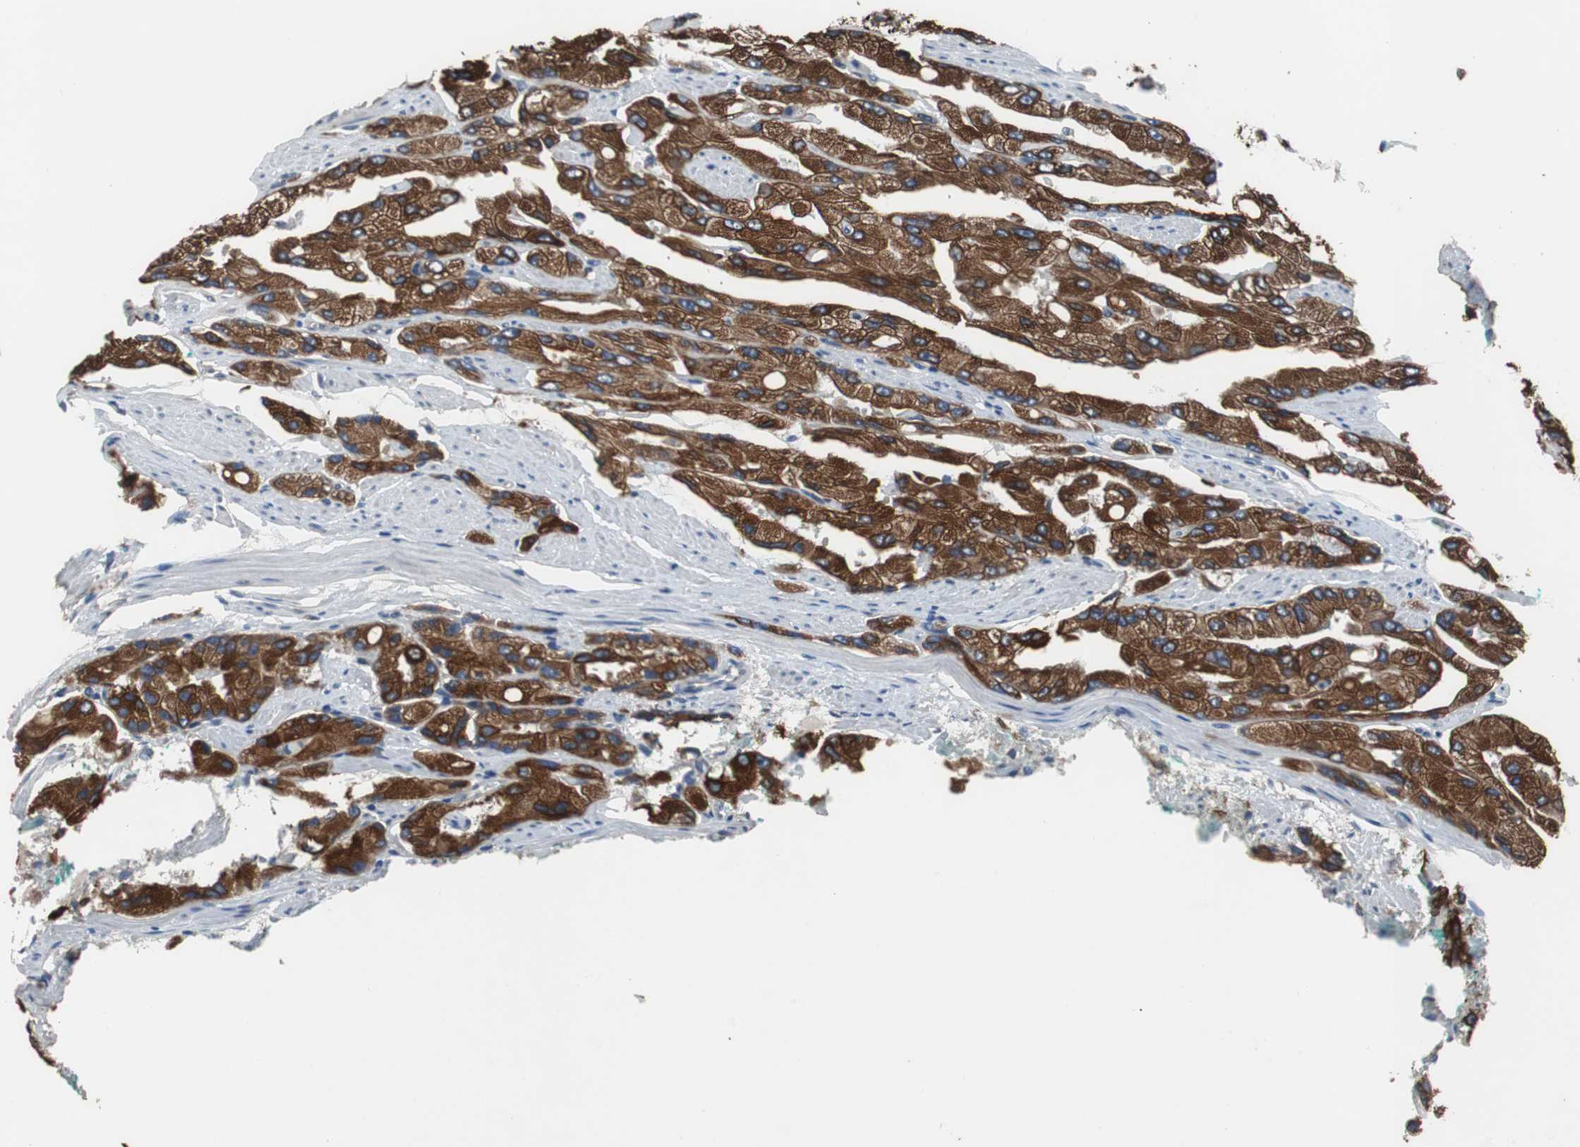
{"staining": {"intensity": "strong", "quantity": ">75%", "location": "cytoplasmic/membranous"}, "tissue": "prostate cancer", "cell_type": "Tumor cells", "image_type": "cancer", "snomed": [{"axis": "morphology", "description": "Adenocarcinoma, High grade"}, {"axis": "topography", "description": "Prostate"}], "caption": "Human prostate cancer (high-grade adenocarcinoma) stained for a protein (brown) exhibits strong cytoplasmic/membranous positive staining in approximately >75% of tumor cells.", "gene": "USP10", "patient": {"sex": "male", "age": 58}}